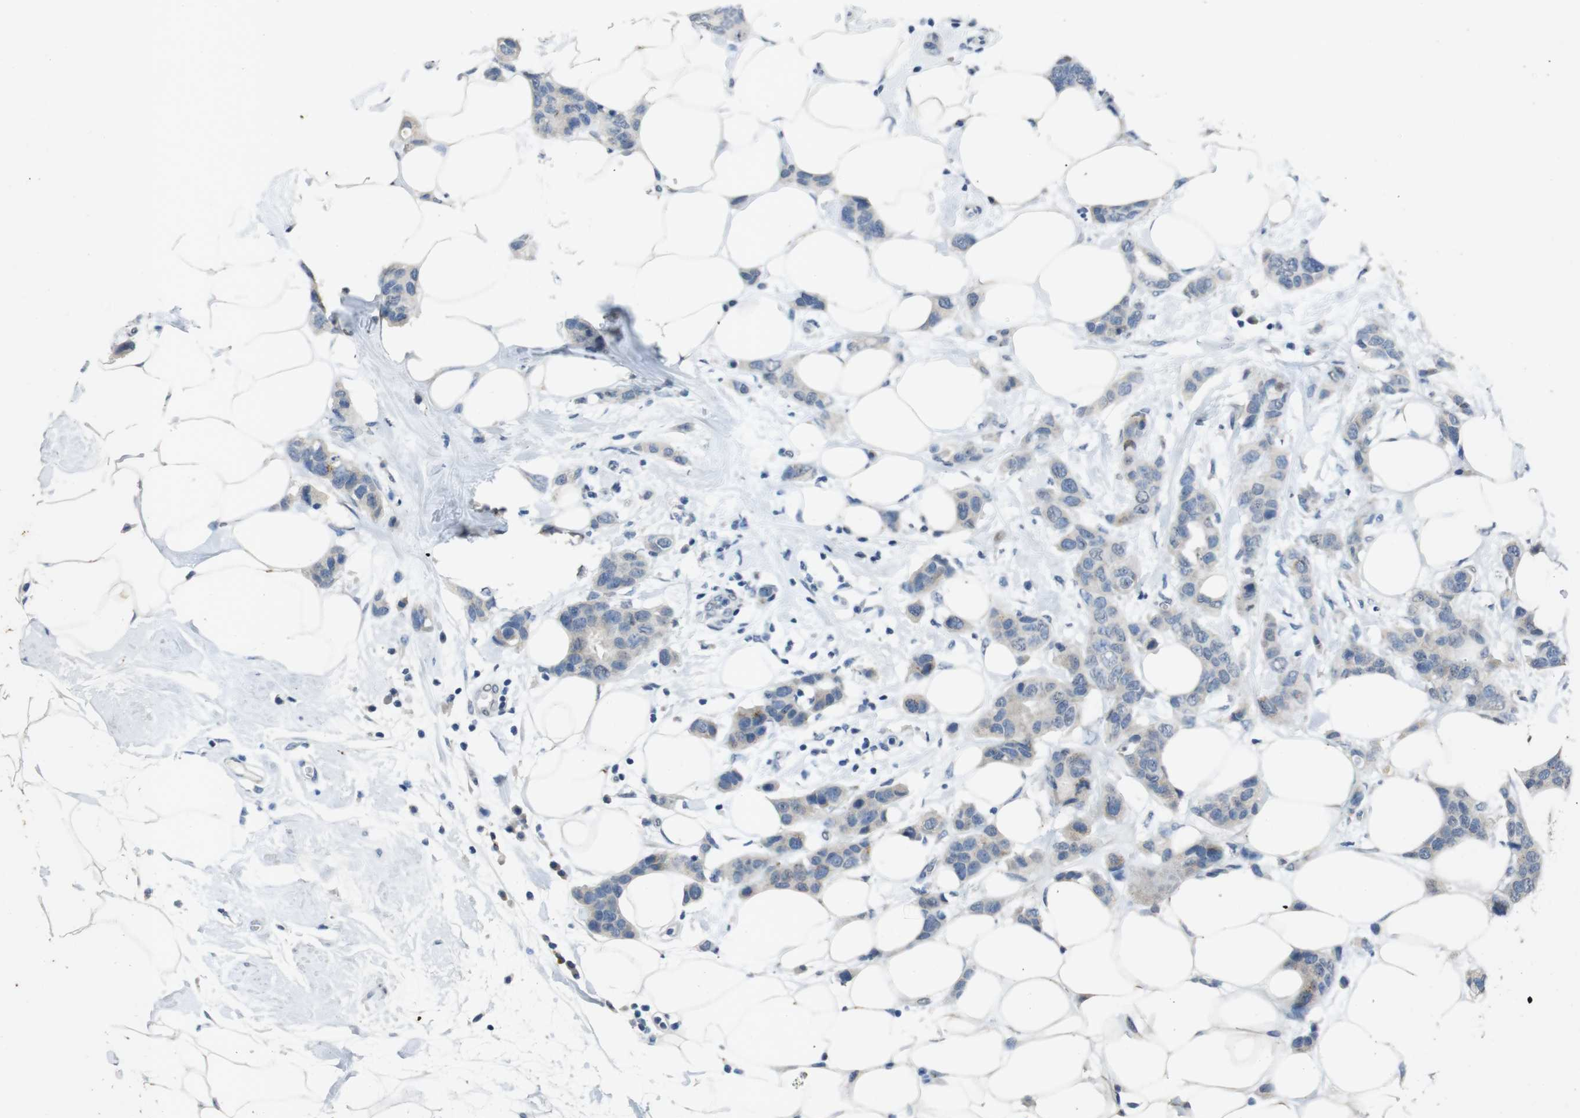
{"staining": {"intensity": "negative", "quantity": "none", "location": "none"}, "tissue": "breast cancer", "cell_type": "Tumor cells", "image_type": "cancer", "snomed": [{"axis": "morphology", "description": "Normal tissue, NOS"}, {"axis": "morphology", "description": "Duct carcinoma"}, {"axis": "topography", "description": "Breast"}], "caption": "The photomicrograph reveals no staining of tumor cells in breast cancer (intraductal carcinoma). (DAB (3,3'-diaminobenzidine) immunohistochemistry with hematoxylin counter stain).", "gene": "STBD1", "patient": {"sex": "female", "age": 50}}